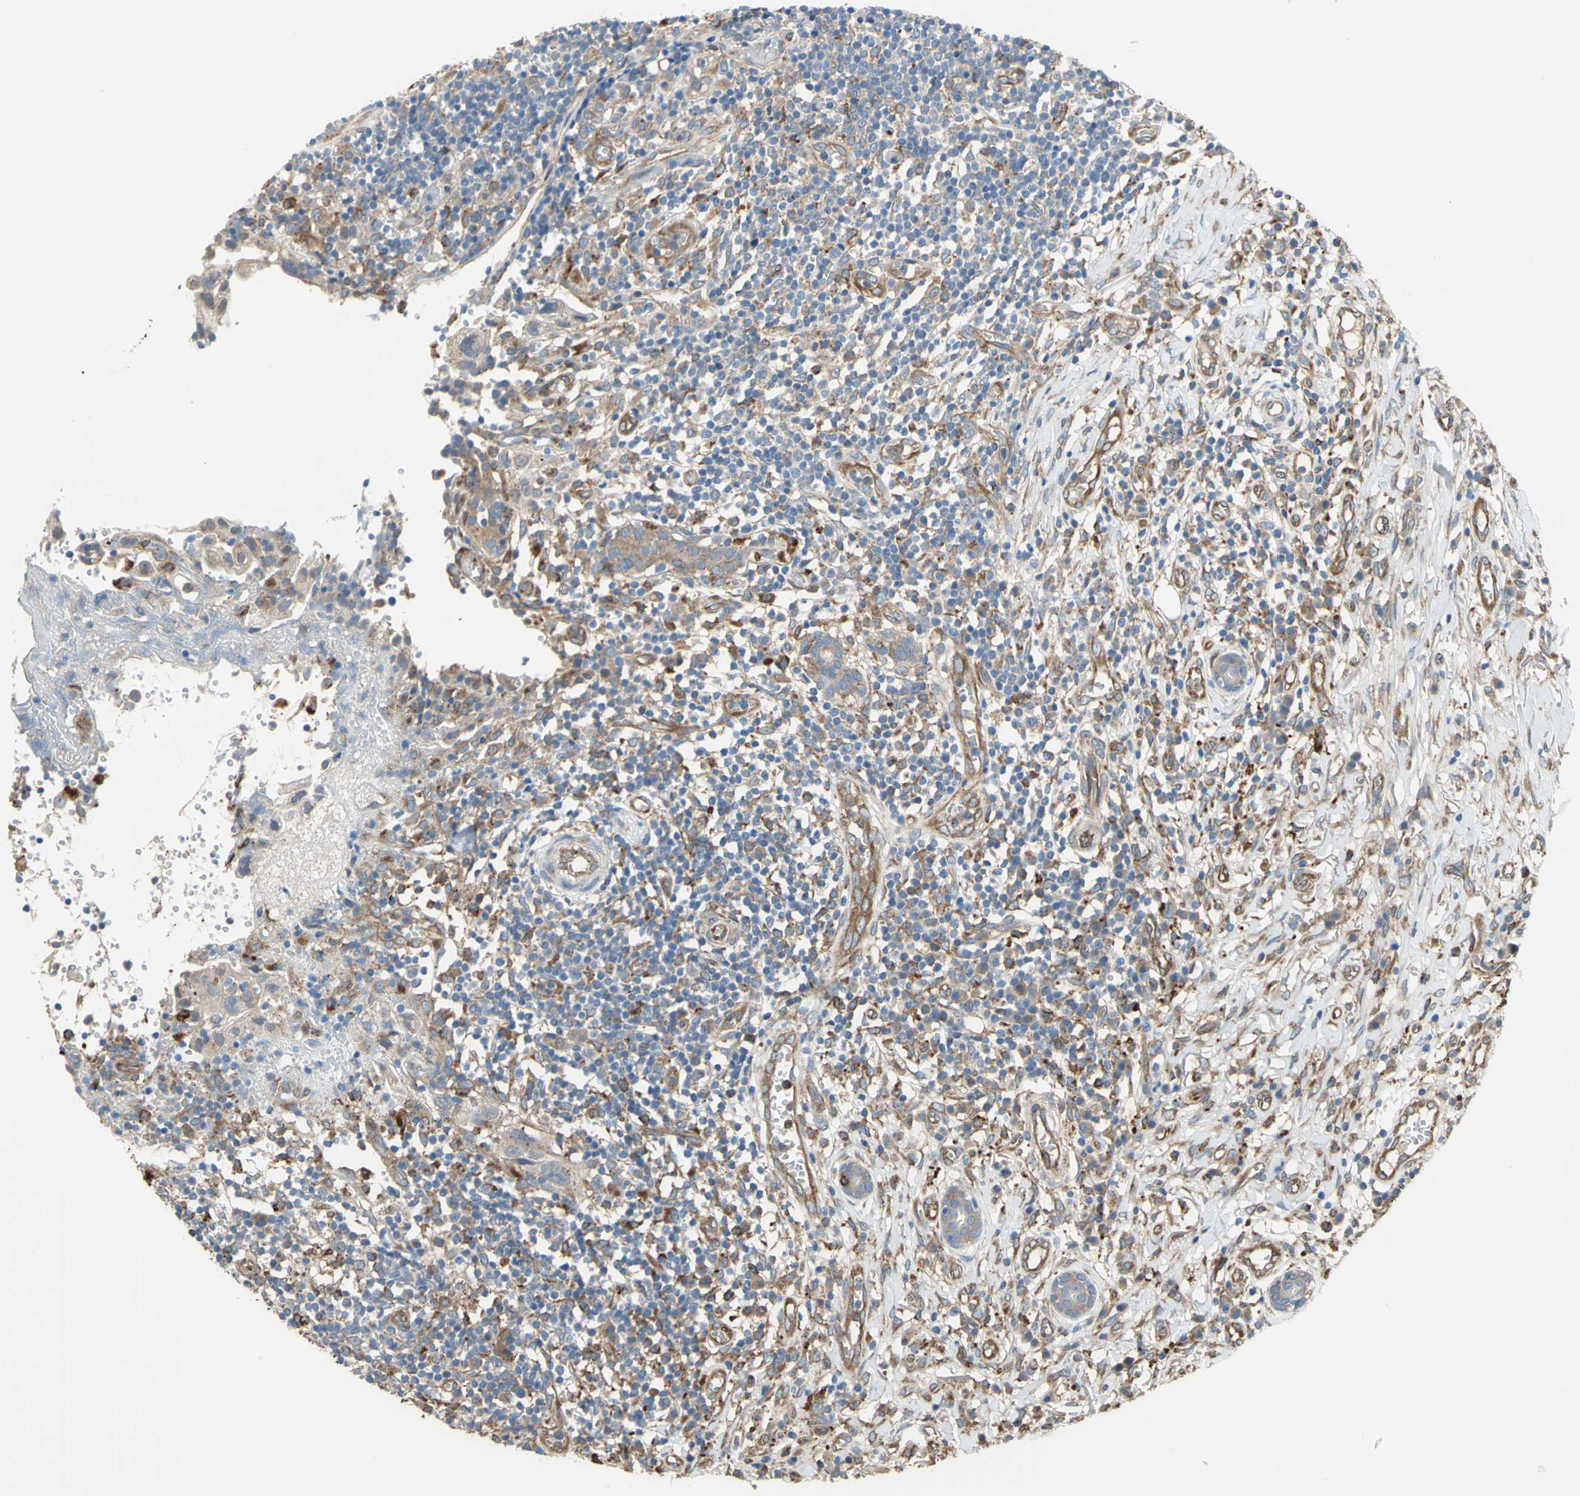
{"staining": {"intensity": "moderate", "quantity": "25%-75%", "location": "cytoplasmic/membranous"}, "tissue": "thyroid cancer", "cell_type": "Tumor cells", "image_type": "cancer", "snomed": [{"axis": "morphology", "description": "Carcinoma, NOS"}, {"axis": "topography", "description": "Thyroid gland"}], "caption": "Immunohistochemical staining of human thyroid carcinoma displays medium levels of moderate cytoplasmic/membranous staining in about 25%-75% of tumor cells.", "gene": "DIAPH2", "patient": {"sex": "female", "age": 77}}